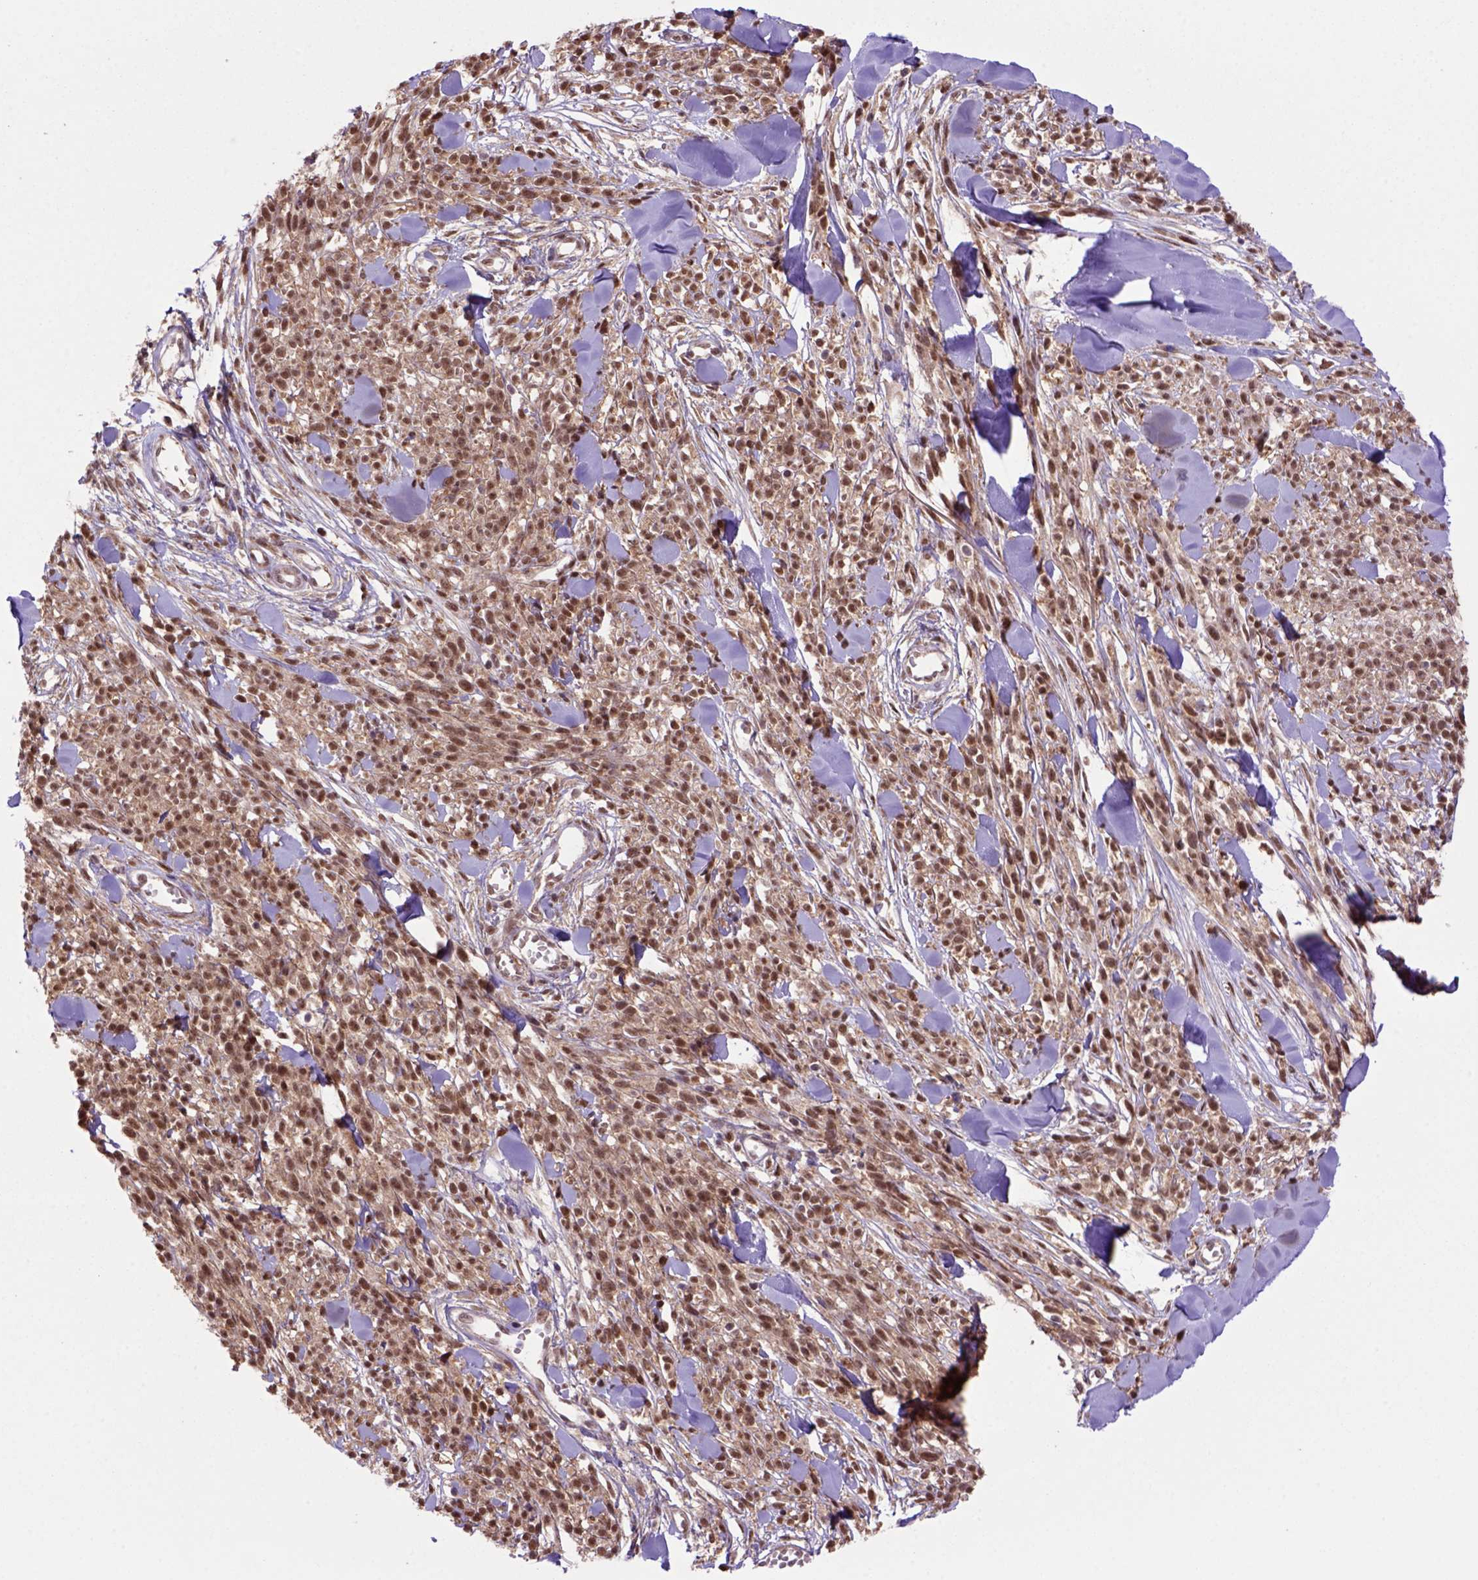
{"staining": {"intensity": "moderate", "quantity": ">75%", "location": "cytoplasmic/membranous,nuclear"}, "tissue": "melanoma", "cell_type": "Tumor cells", "image_type": "cancer", "snomed": [{"axis": "morphology", "description": "Malignant melanoma, NOS"}, {"axis": "topography", "description": "Skin"}, {"axis": "topography", "description": "Skin of trunk"}], "caption": "This is a micrograph of immunohistochemistry staining of malignant melanoma, which shows moderate staining in the cytoplasmic/membranous and nuclear of tumor cells.", "gene": "PSMC2", "patient": {"sex": "male", "age": 74}}